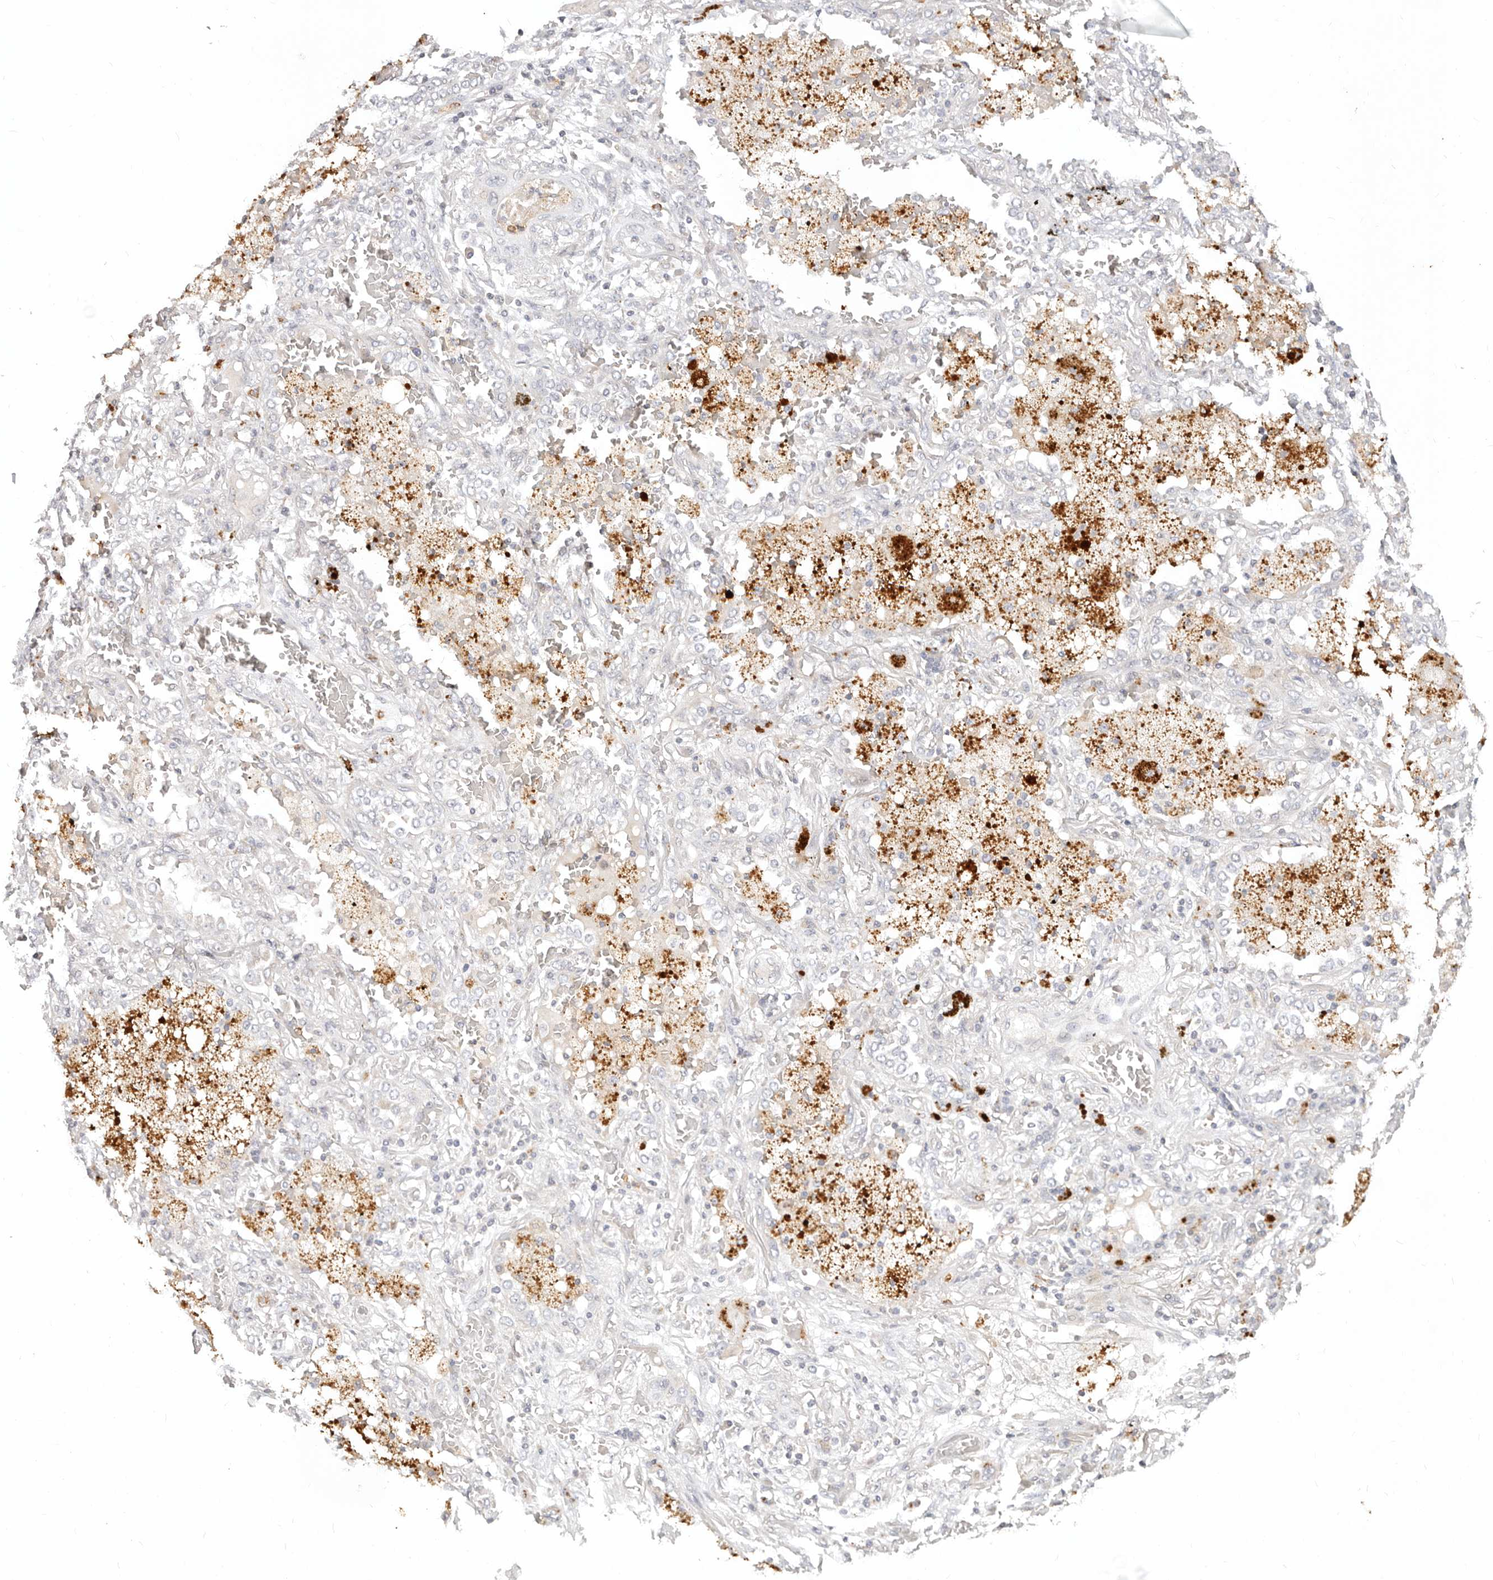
{"staining": {"intensity": "negative", "quantity": "none", "location": "none"}, "tissue": "lung cancer", "cell_type": "Tumor cells", "image_type": "cancer", "snomed": [{"axis": "morphology", "description": "Squamous cell carcinoma, NOS"}, {"axis": "topography", "description": "Lung"}], "caption": "IHC photomicrograph of neoplastic tissue: human lung squamous cell carcinoma stained with DAB (3,3'-diaminobenzidine) displays no significant protein staining in tumor cells.", "gene": "USP49", "patient": {"sex": "female", "age": 47}}